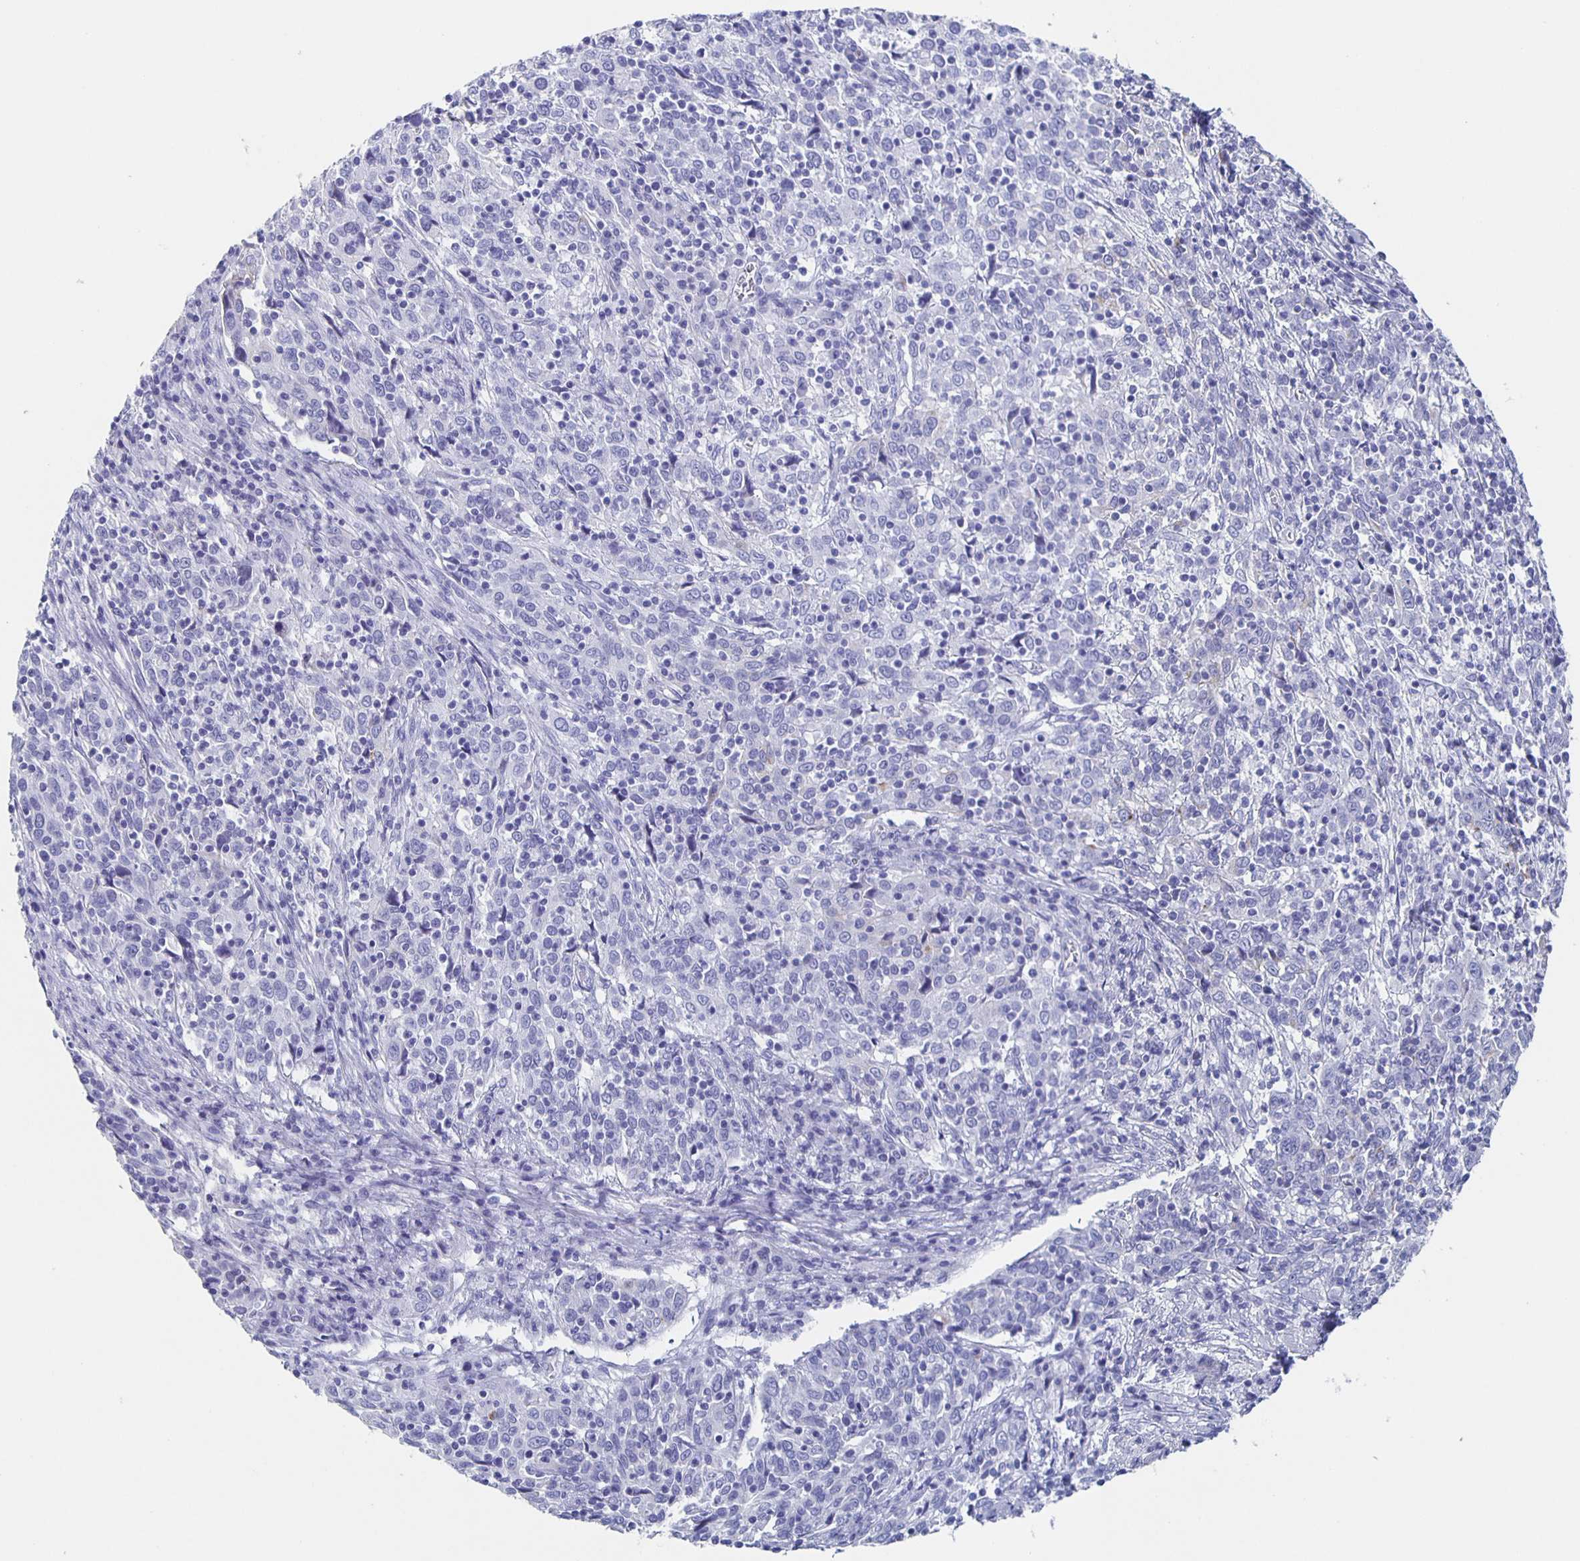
{"staining": {"intensity": "negative", "quantity": "none", "location": "none"}, "tissue": "cervical cancer", "cell_type": "Tumor cells", "image_type": "cancer", "snomed": [{"axis": "morphology", "description": "Squamous cell carcinoma, NOS"}, {"axis": "topography", "description": "Cervix"}], "caption": "A high-resolution photomicrograph shows IHC staining of squamous cell carcinoma (cervical), which demonstrates no significant expression in tumor cells.", "gene": "SLC34A2", "patient": {"sex": "female", "age": 46}}